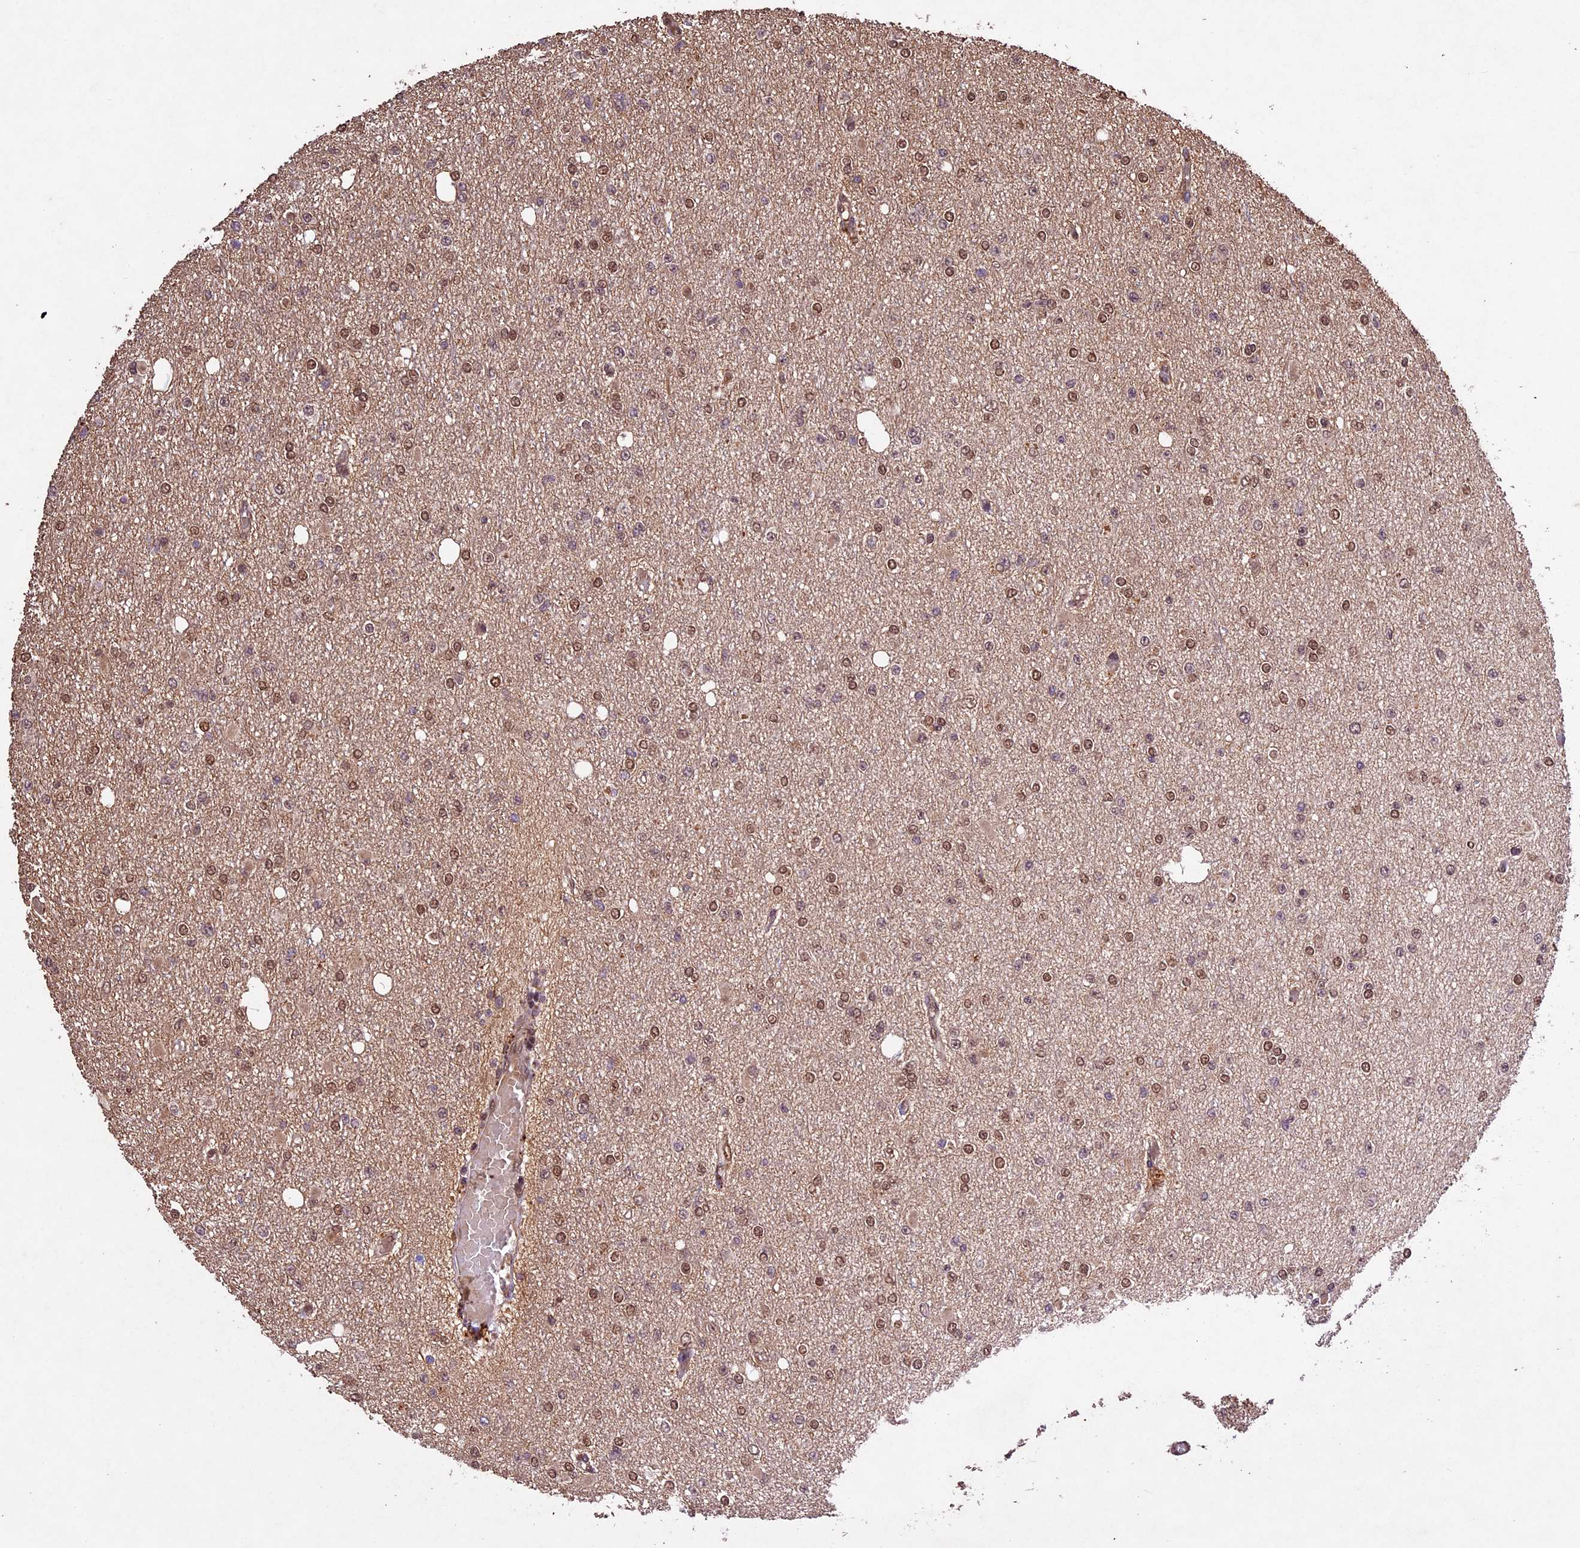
{"staining": {"intensity": "moderate", "quantity": "<25%", "location": "nuclear"}, "tissue": "glioma", "cell_type": "Tumor cells", "image_type": "cancer", "snomed": [{"axis": "morphology", "description": "Glioma, malignant, Low grade"}, {"axis": "topography", "description": "Brain"}], "caption": "Immunohistochemistry (IHC) (DAB) staining of glioma demonstrates moderate nuclear protein expression in about <25% of tumor cells. The protein is stained brown, and the nuclei are stained in blue (DAB (3,3'-diaminobenzidine) IHC with brightfield microscopy, high magnification).", "gene": "CDKN2AIP", "patient": {"sex": "female", "age": 22}}